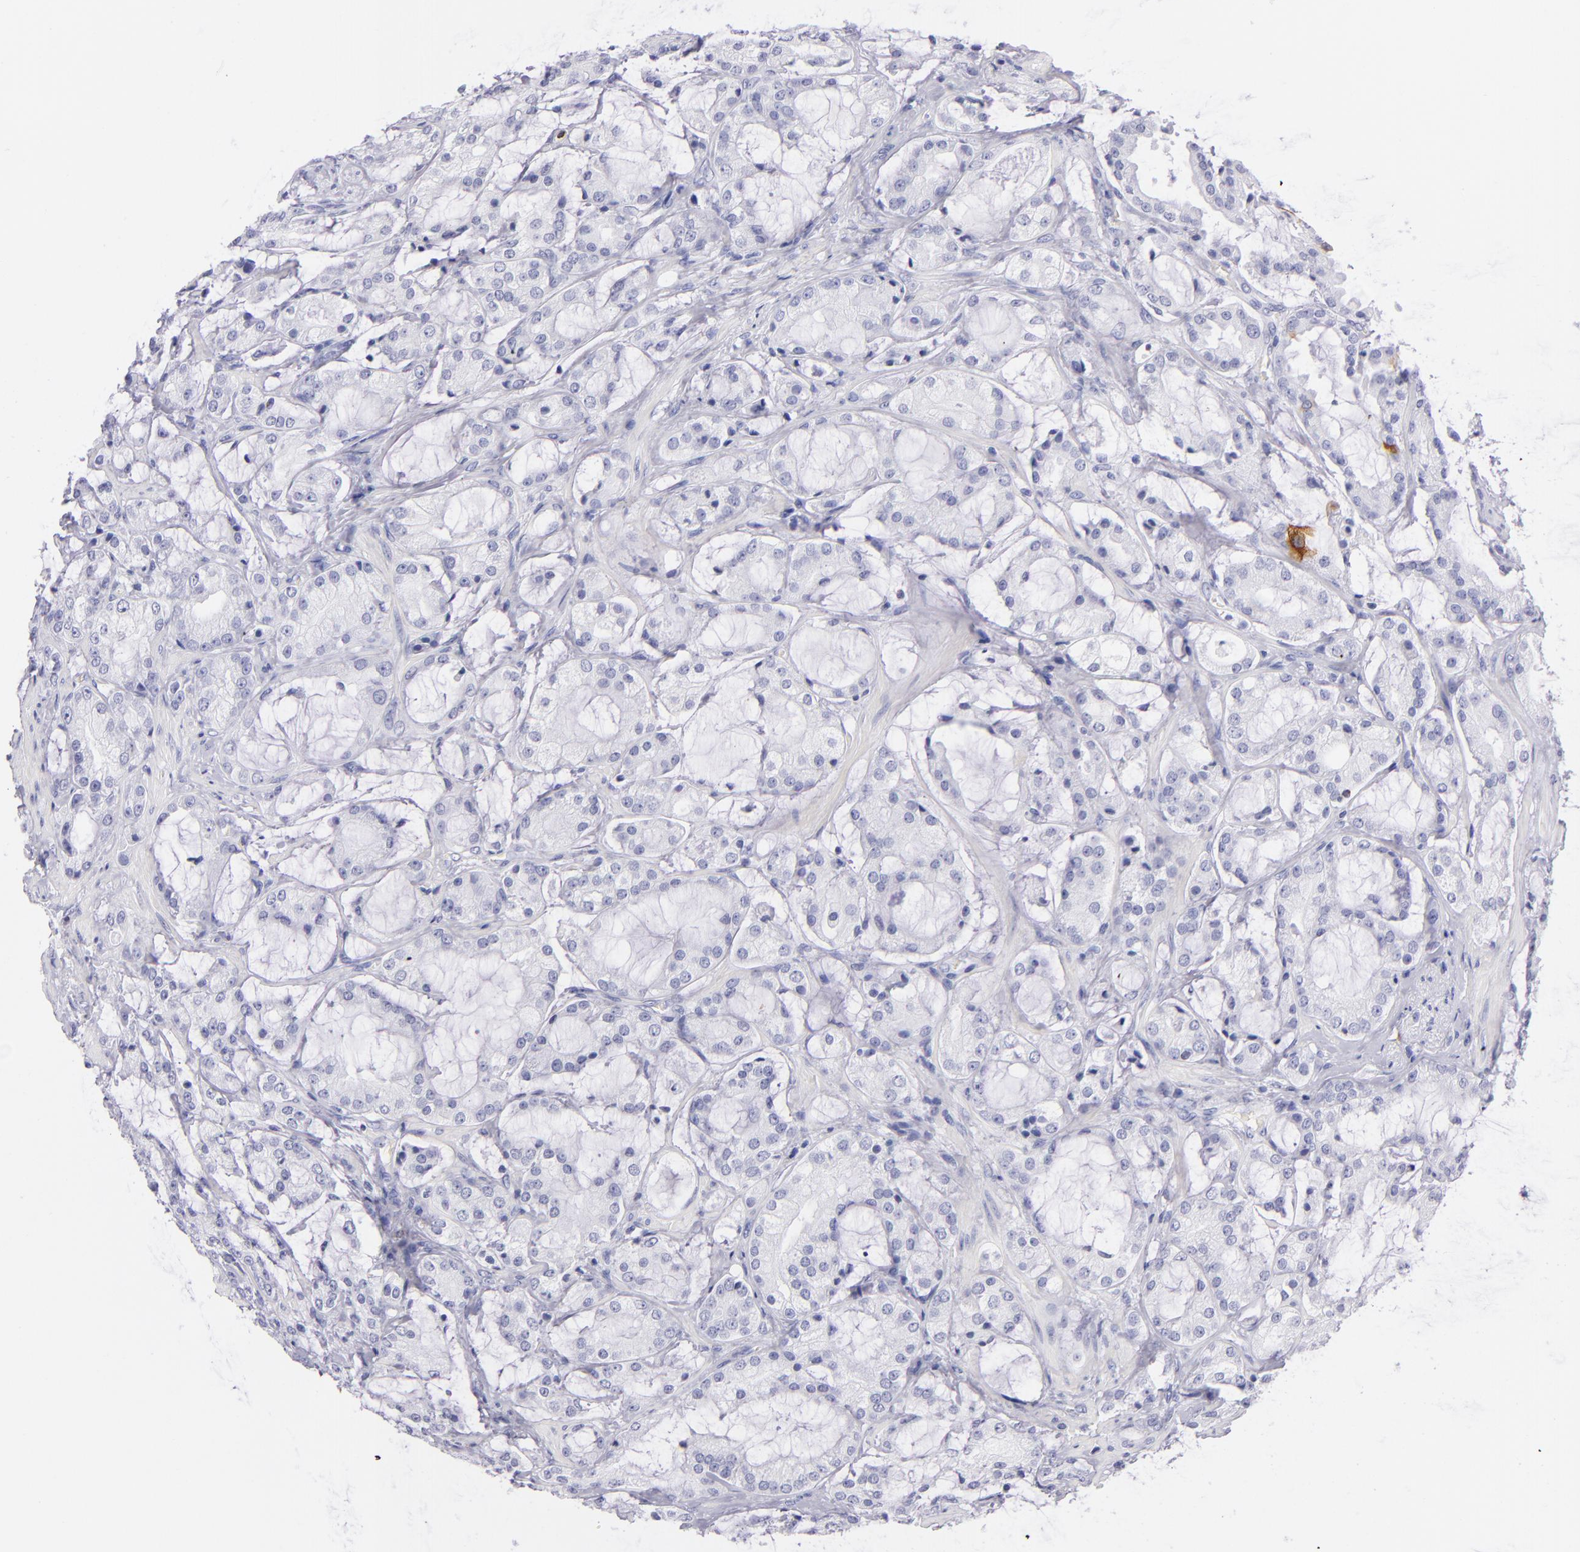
{"staining": {"intensity": "negative", "quantity": "none", "location": "none"}, "tissue": "prostate cancer", "cell_type": "Tumor cells", "image_type": "cancer", "snomed": [{"axis": "morphology", "description": "Adenocarcinoma, Medium grade"}, {"axis": "topography", "description": "Prostate"}], "caption": "Prostate cancer stained for a protein using immunohistochemistry displays no positivity tumor cells.", "gene": "PRF1", "patient": {"sex": "male", "age": 70}}